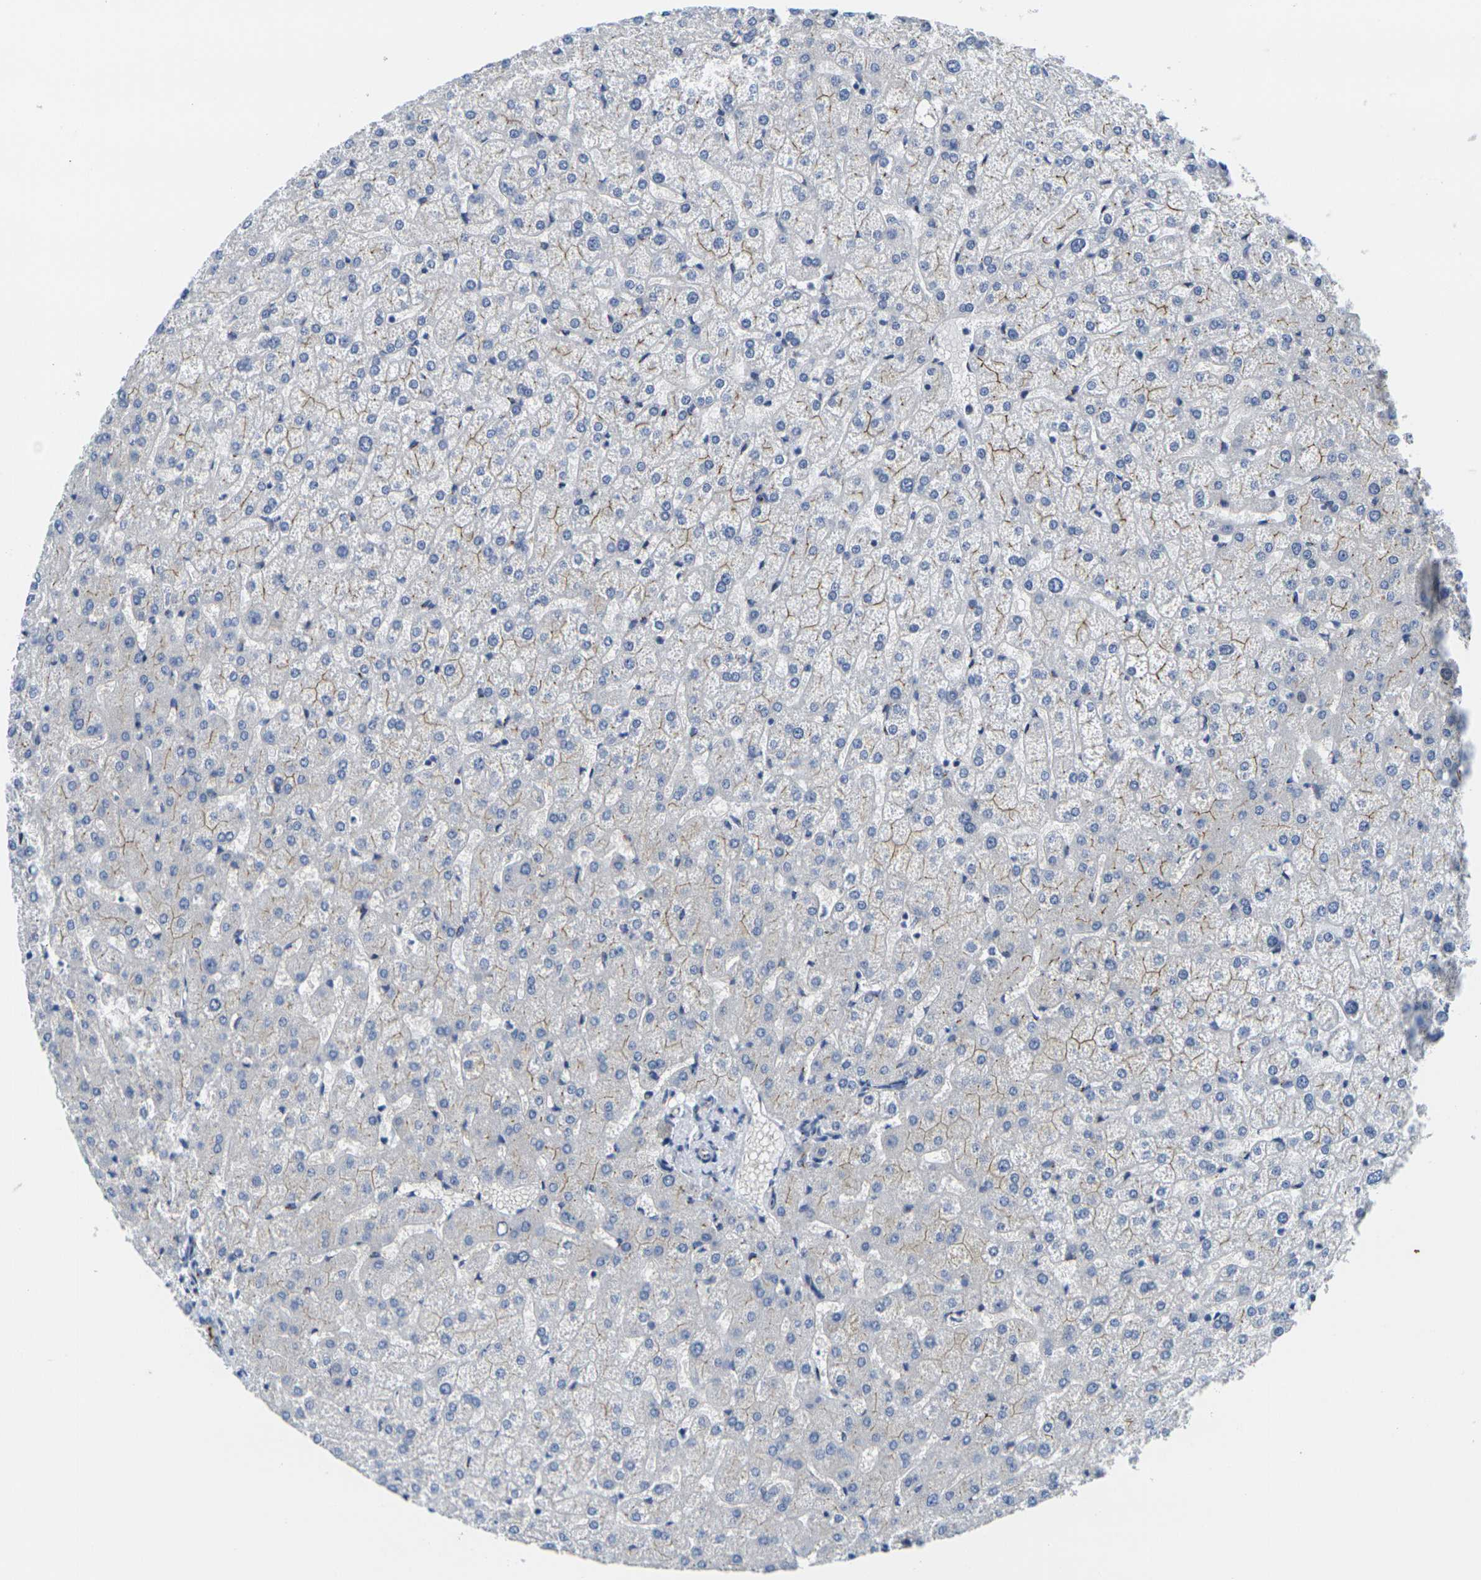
{"staining": {"intensity": "moderate", "quantity": ">75%", "location": "cytoplasmic/membranous"}, "tissue": "liver", "cell_type": "Cholangiocytes", "image_type": "normal", "snomed": [{"axis": "morphology", "description": "Normal tissue, NOS"}, {"axis": "topography", "description": "Liver"}], "caption": "Approximately >75% of cholangiocytes in benign human liver display moderate cytoplasmic/membranous protein positivity as visualized by brown immunohistochemical staining.", "gene": "CRK", "patient": {"sex": "female", "age": 32}}